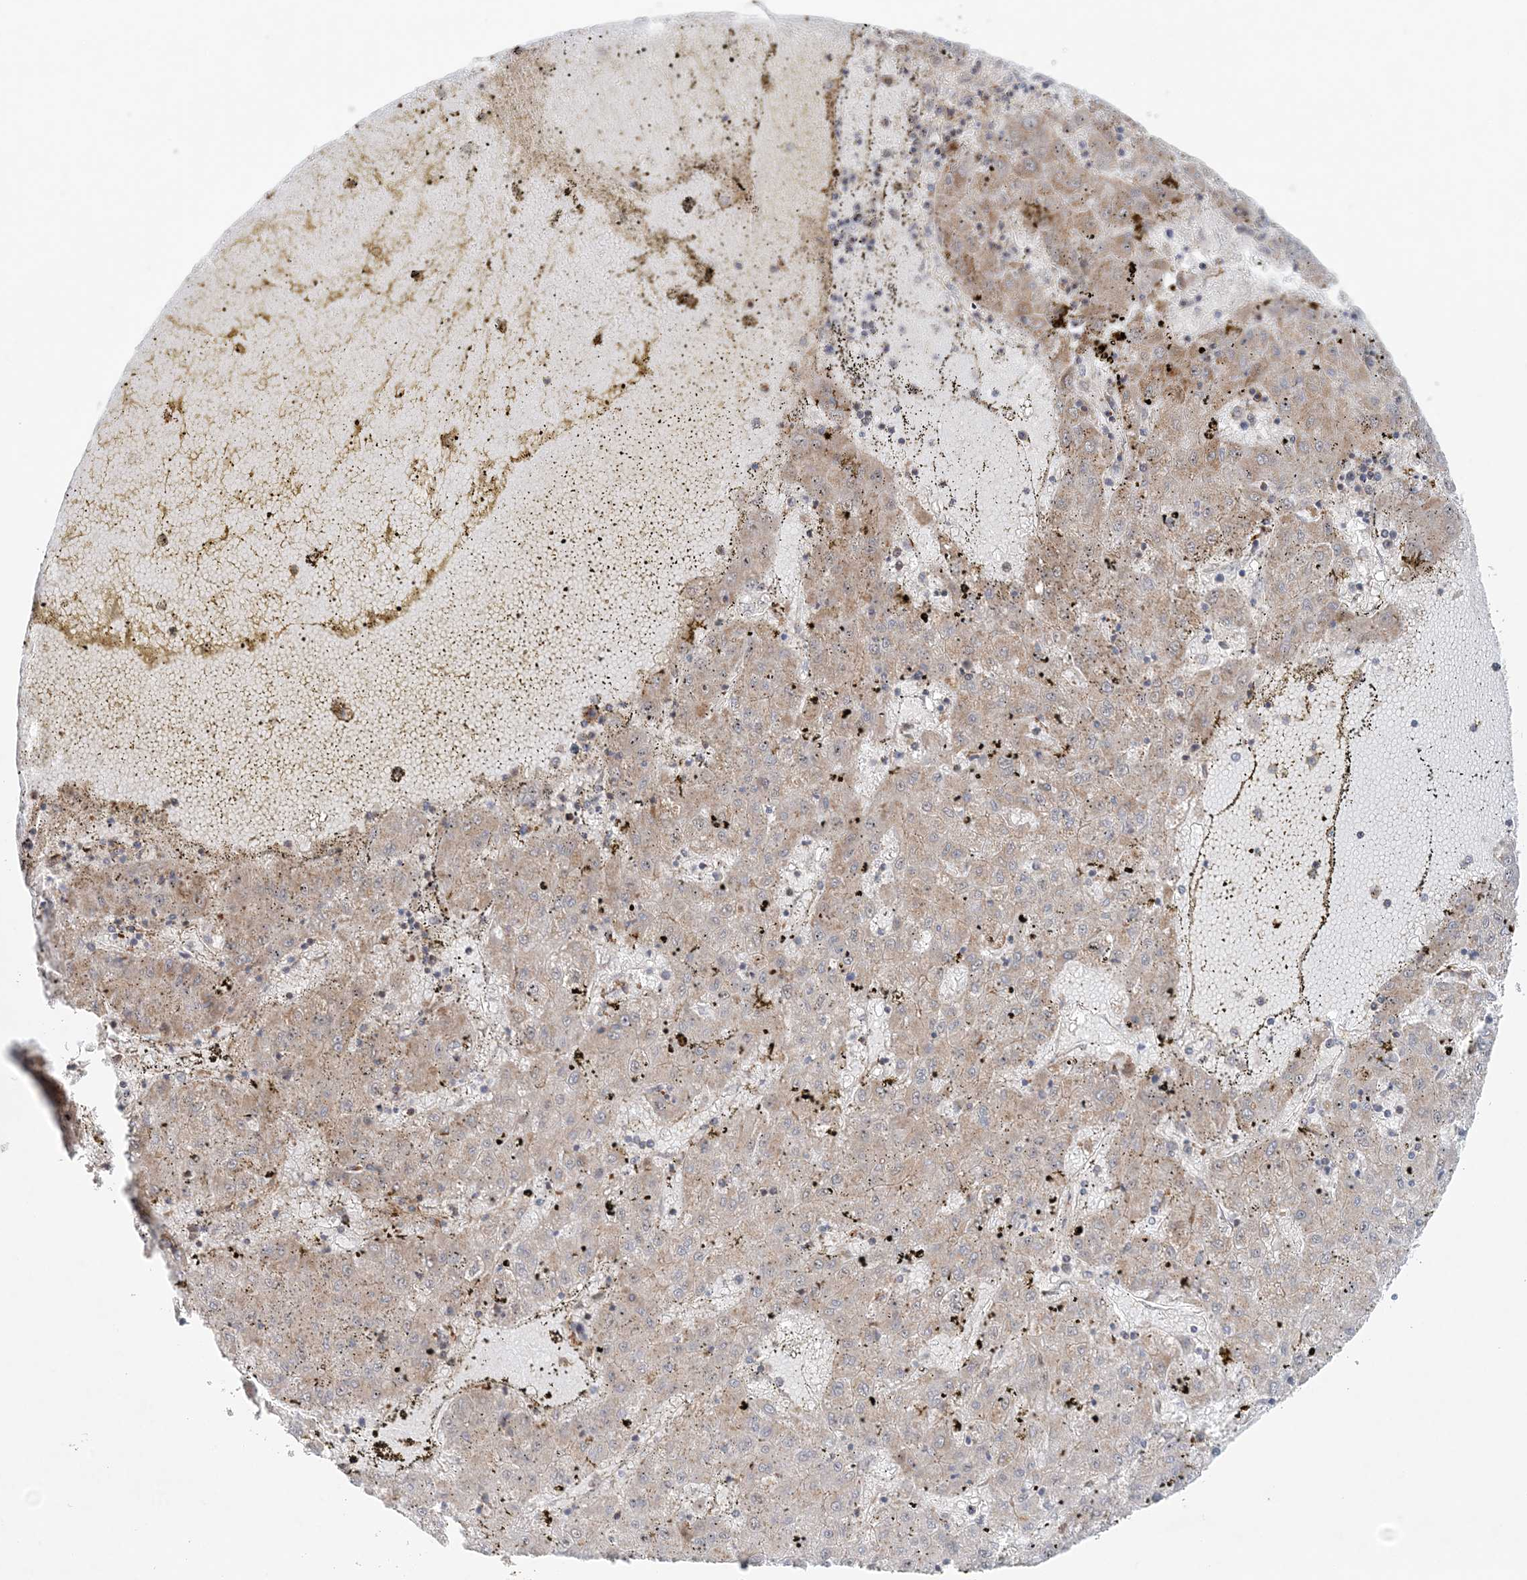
{"staining": {"intensity": "moderate", "quantity": "25%-75%", "location": "cytoplasmic/membranous"}, "tissue": "liver cancer", "cell_type": "Tumor cells", "image_type": "cancer", "snomed": [{"axis": "morphology", "description": "Carcinoma, Hepatocellular, NOS"}, {"axis": "topography", "description": "Liver"}], "caption": "High-power microscopy captured an IHC micrograph of liver hepatocellular carcinoma, revealing moderate cytoplasmic/membranous expression in approximately 25%-75% of tumor cells.", "gene": "MMUT", "patient": {"sex": "male", "age": 72}}